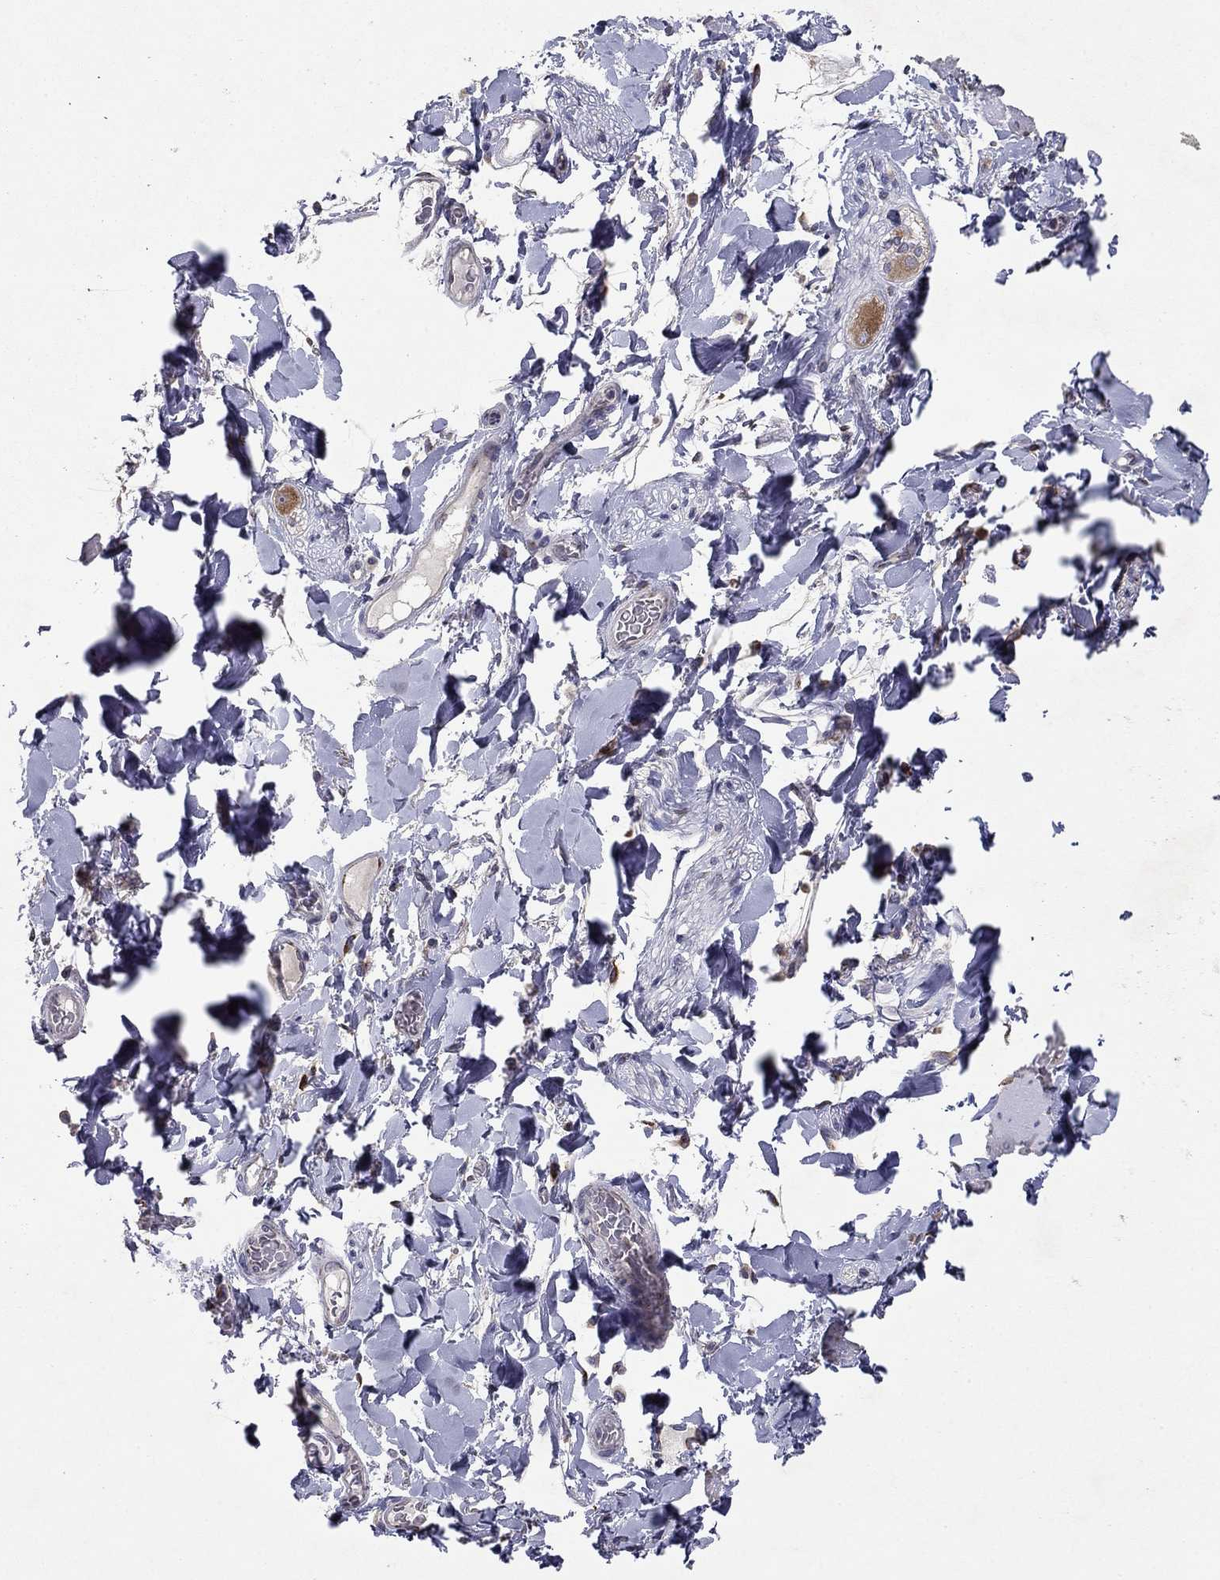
{"staining": {"intensity": "negative", "quantity": "none", "location": "none"}, "tissue": "adipose tissue", "cell_type": "Adipocytes", "image_type": "normal", "snomed": [{"axis": "morphology", "description": "Normal tissue, NOS"}, {"axis": "topography", "description": "Smooth muscle"}, {"axis": "topography", "description": "Duodenum"}, {"axis": "topography", "description": "Peripheral nerve tissue"}], "caption": "An immunohistochemistry (IHC) photomicrograph of normal adipose tissue is shown. There is no staining in adipocytes of adipose tissue. (DAB immunohistochemistry, high magnification).", "gene": "YIF1A", "patient": {"sex": "female", "age": 61}}